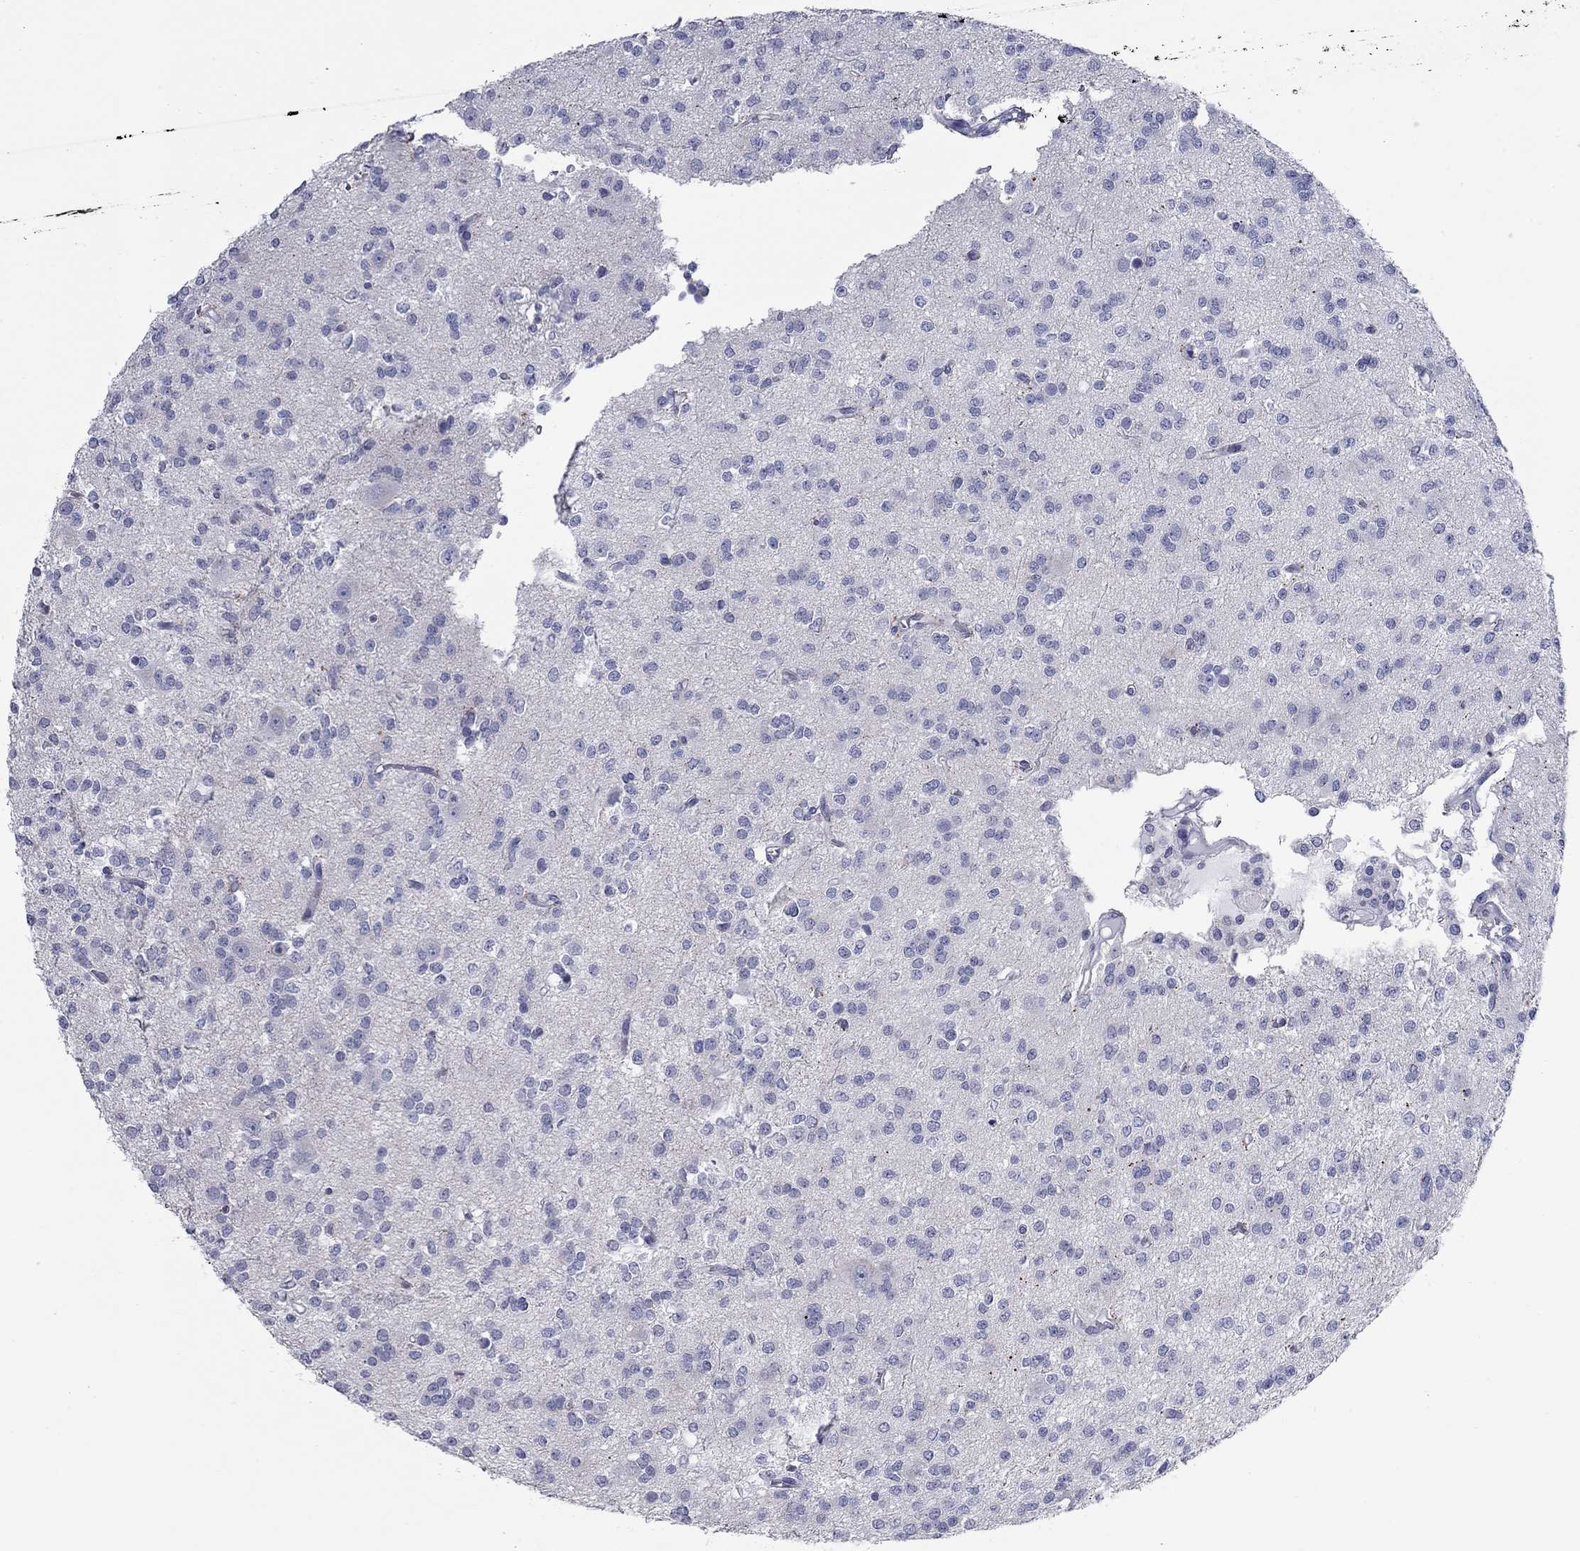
{"staining": {"intensity": "negative", "quantity": "none", "location": "none"}, "tissue": "glioma", "cell_type": "Tumor cells", "image_type": "cancer", "snomed": [{"axis": "morphology", "description": "Glioma, malignant, Low grade"}, {"axis": "topography", "description": "Brain"}], "caption": "Immunohistochemical staining of human malignant glioma (low-grade) displays no significant staining in tumor cells. Brightfield microscopy of immunohistochemistry (IHC) stained with DAB (brown) and hematoxylin (blue), captured at high magnification.", "gene": "KIRREL2", "patient": {"sex": "male", "age": 27}}